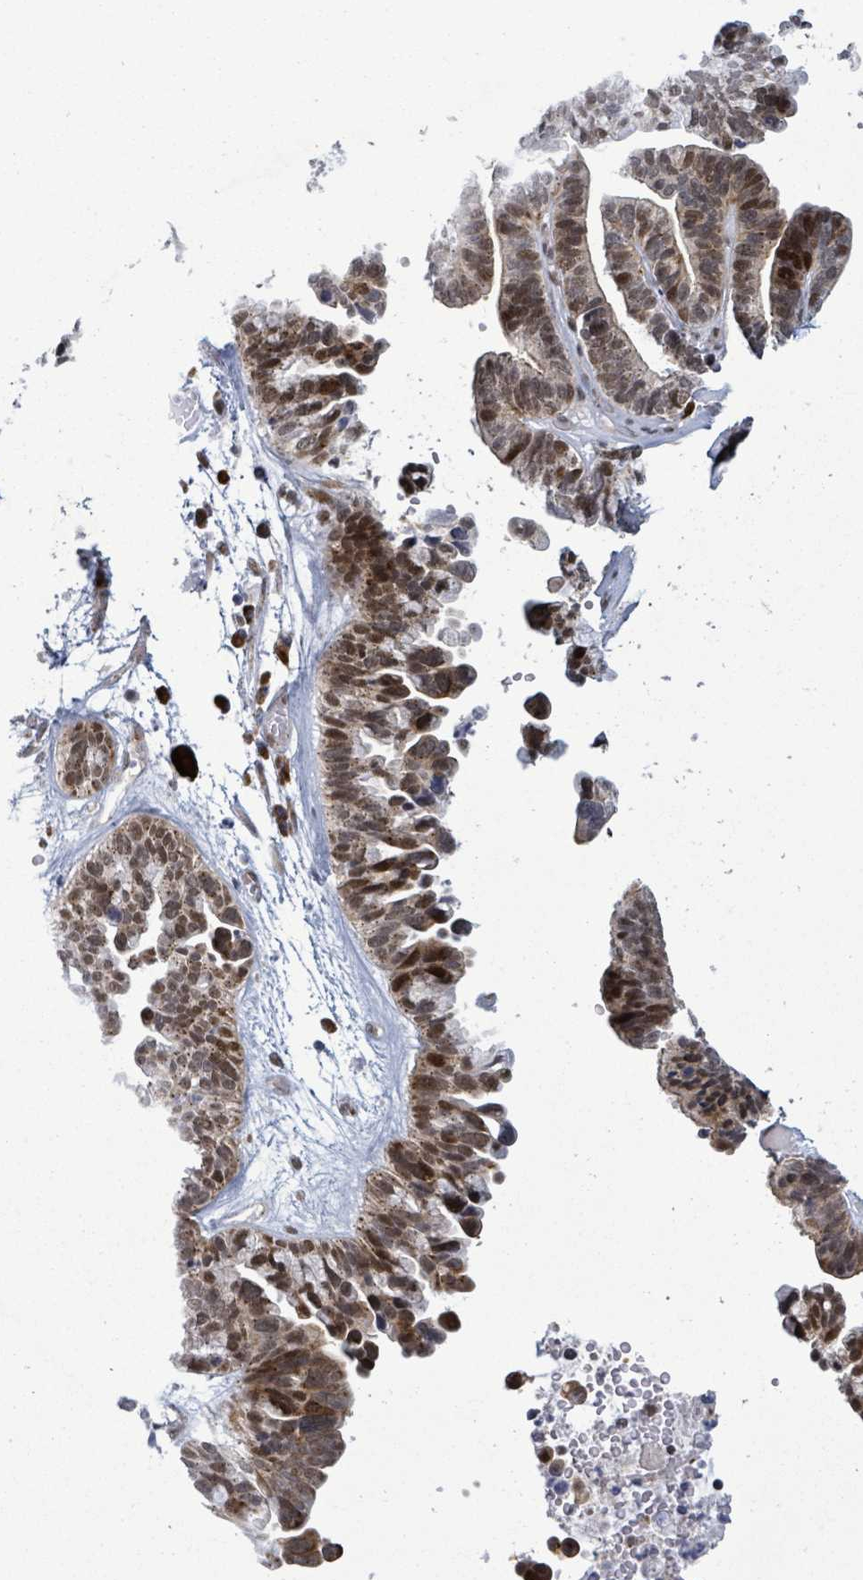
{"staining": {"intensity": "moderate", "quantity": ">75%", "location": "cytoplasmic/membranous,nuclear"}, "tissue": "ovarian cancer", "cell_type": "Tumor cells", "image_type": "cancer", "snomed": [{"axis": "morphology", "description": "Cystadenocarcinoma, serous, NOS"}, {"axis": "topography", "description": "Ovary"}], "caption": "IHC (DAB (3,3'-diaminobenzidine)) staining of human ovarian serous cystadenocarcinoma reveals moderate cytoplasmic/membranous and nuclear protein expression in about >75% of tumor cells.", "gene": "TUSC1", "patient": {"sex": "female", "age": 56}}